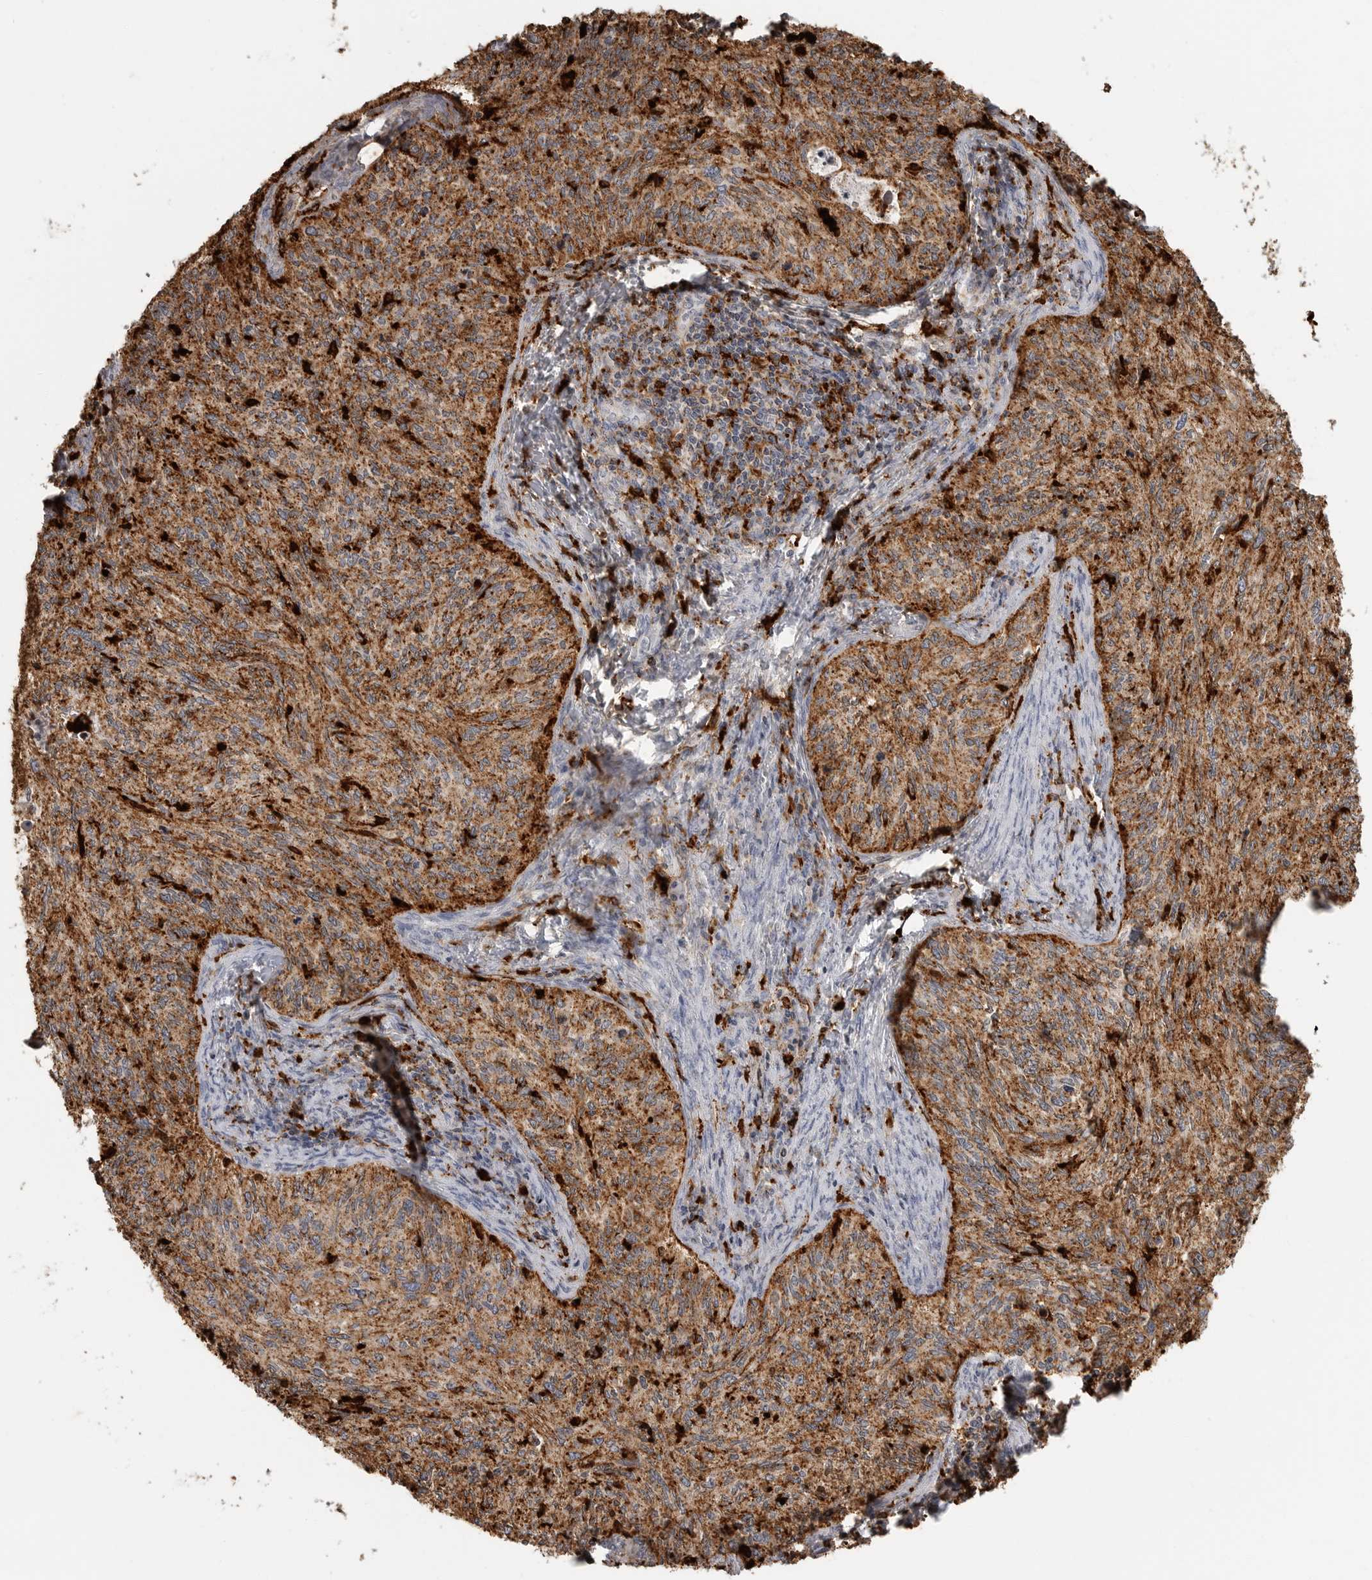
{"staining": {"intensity": "strong", "quantity": ">75%", "location": "cytoplasmic/membranous"}, "tissue": "cervical cancer", "cell_type": "Tumor cells", "image_type": "cancer", "snomed": [{"axis": "morphology", "description": "Squamous cell carcinoma, NOS"}, {"axis": "topography", "description": "Cervix"}], "caption": "Immunohistochemistry (IHC) staining of cervical cancer (squamous cell carcinoma), which shows high levels of strong cytoplasmic/membranous expression in approximately >75% of tumor cells indicating strong cytoplasmic/membranous protein positivity. The staining was performed using DAB (brown) for protein detection and nuclei were counterstained in hematoxylin (blue).", "gene": "IFI30", "patient": {"sex": "female", "age": 30}}